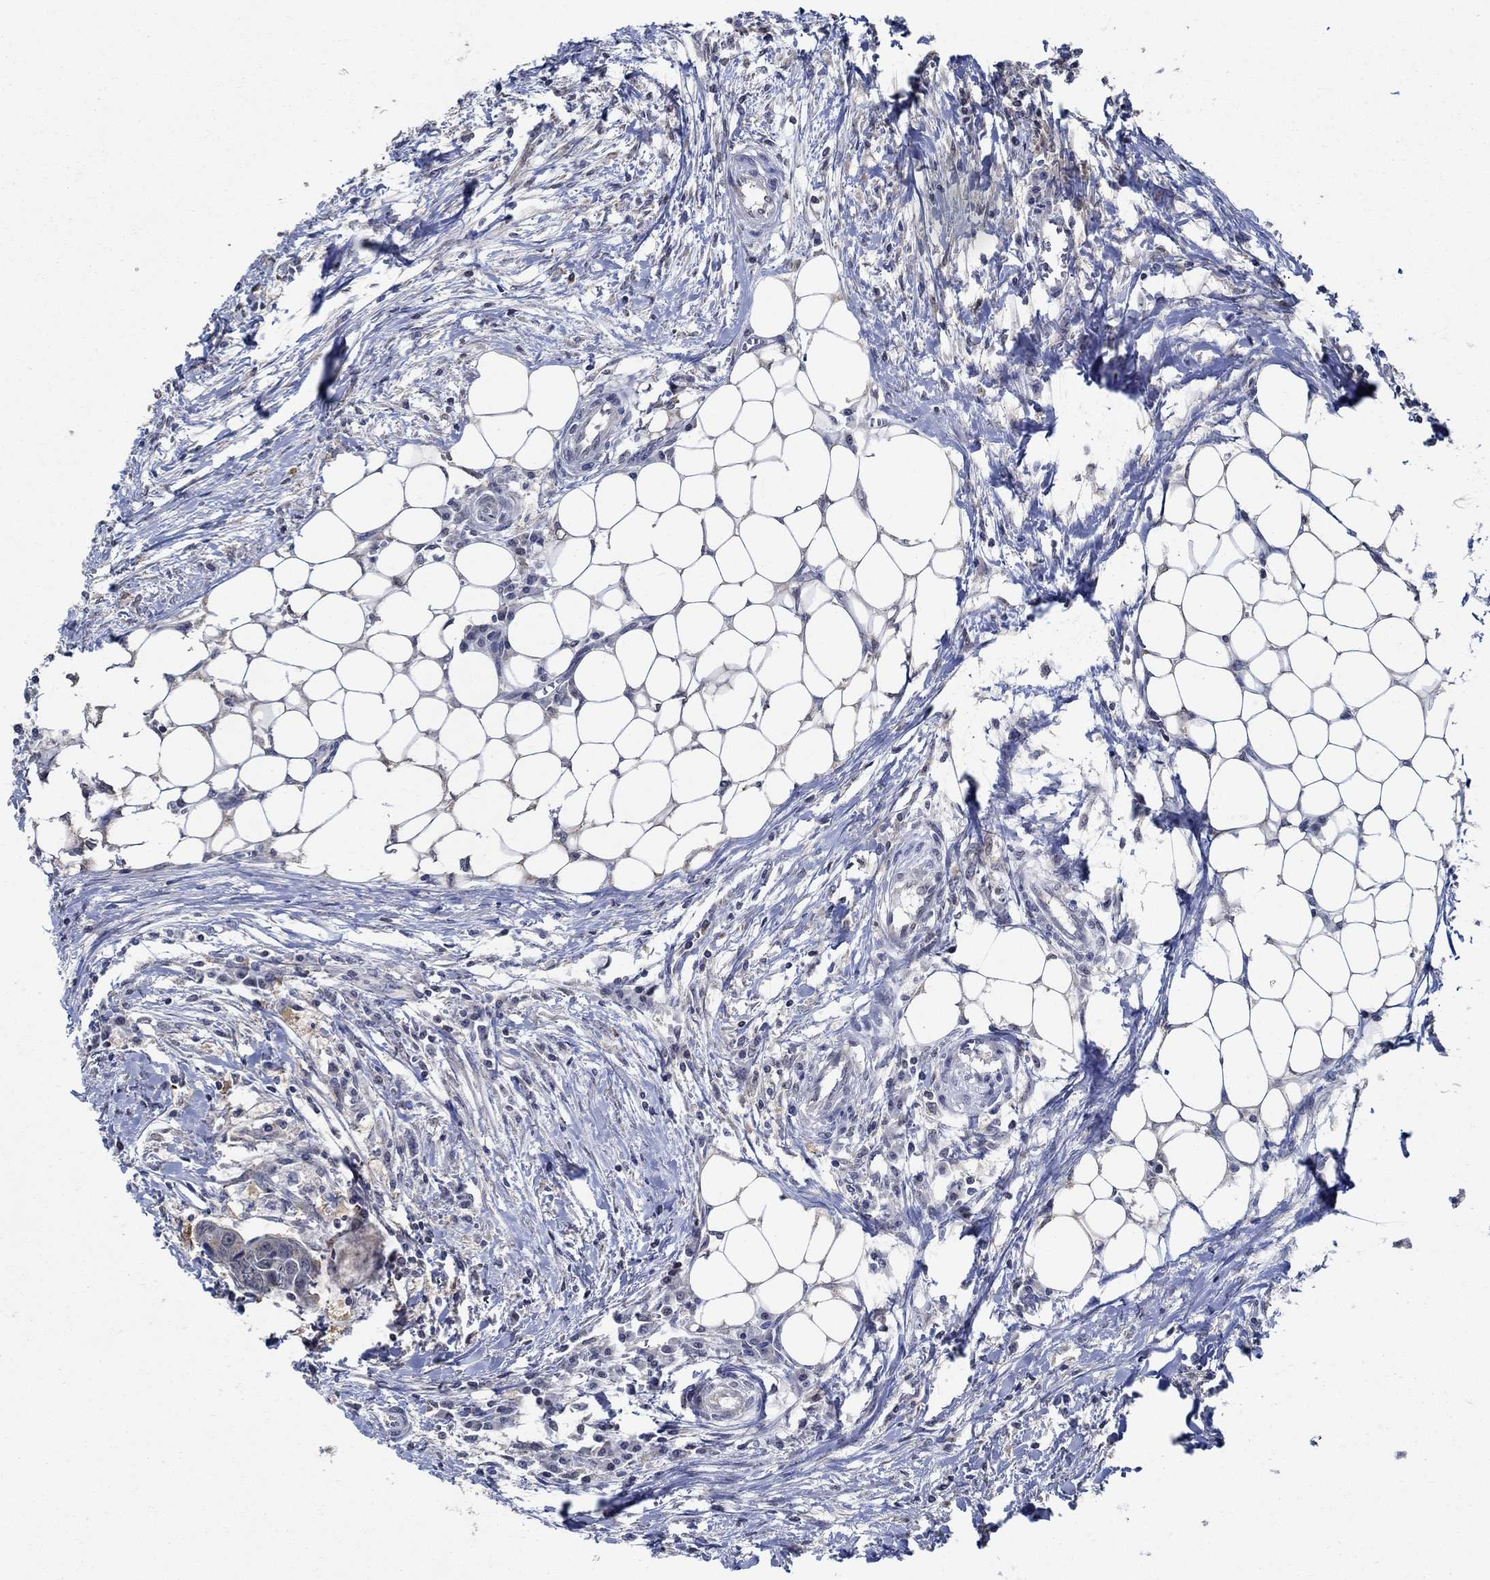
{"staining": {"intensity": "negative", "quantity": "none", "location": "none"}, "tissue": "colorectal cancer", "cell_type": "Tumor cells", "image_type": "cancer", "snomed": [{"axis": "morphology", "description": "Adenocarcinoma, NOS"}, {"axis": "topography", "description": "Colon"}], "caption": "This is an IHC histopathology image of colorectal adenocarcinoma. There is no staining in tumor cells.", "gene": "DACT1", "patient": {"sex": "male", "age": 53}}